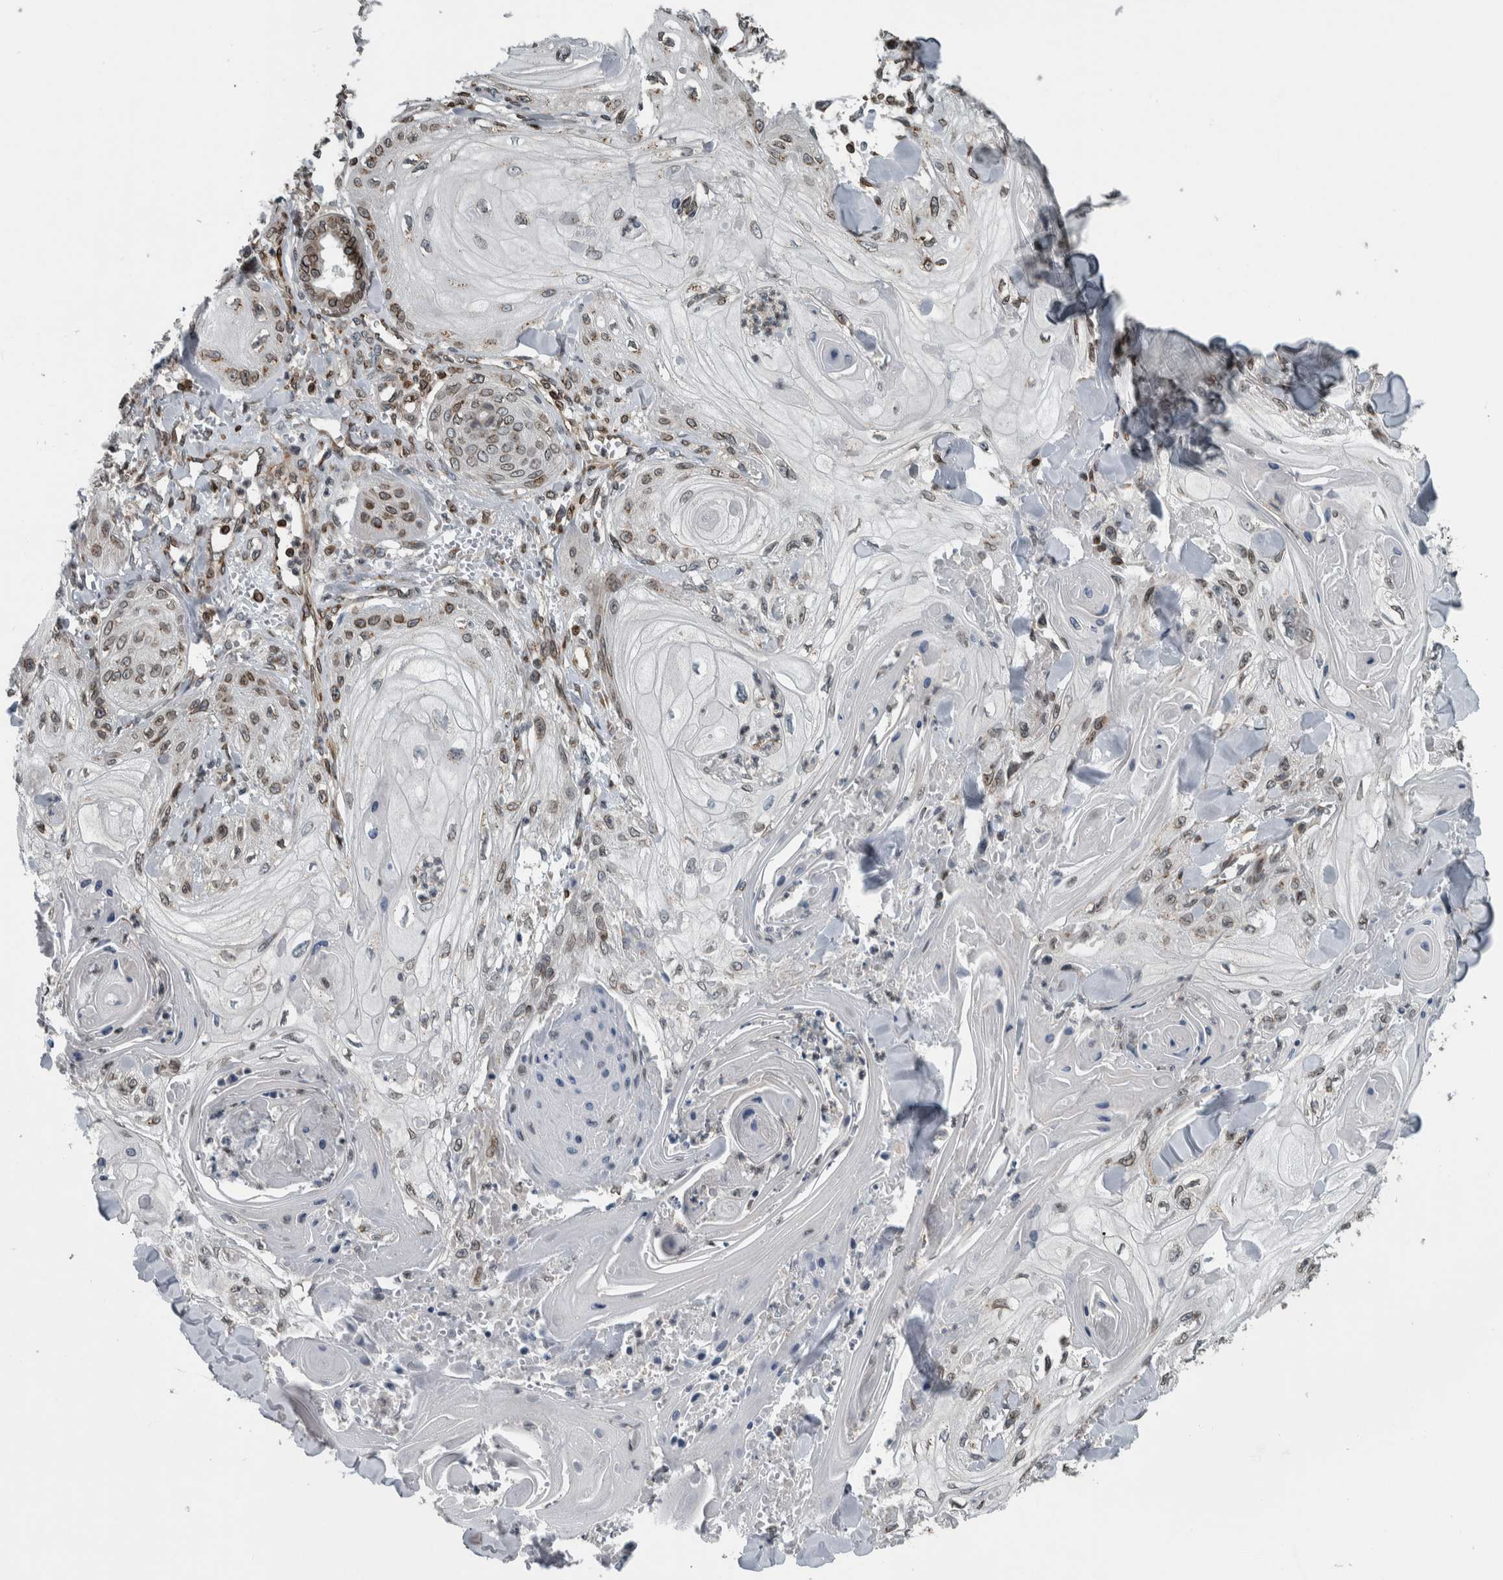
{"staining": {"intensity": "weak", "quantity": "25%-75%", "location": "cytoplasmic/membranous,nuclear"}, "tissue": "skin cancer", "cell_type": "Tumor cells", "image_type": "cancer", "snomed": [{"axis": "morphology", "description": "Squamous cell carcinoma, NOS"}, {"axis": "topography", "description": "Skin"}], "caption": "Brown immunohistochemical staining in human skin cancer (squamous cell carcinoma) exhibits weak cytoplasmic/membranous and nuclear positivity in approximately 25%-75% of tumor cells. (brown staining indicates protein expression, while blue staining denotes nuclei).", "gene": "FAM135B", "patient": {"sex": "male", "age": 74}}